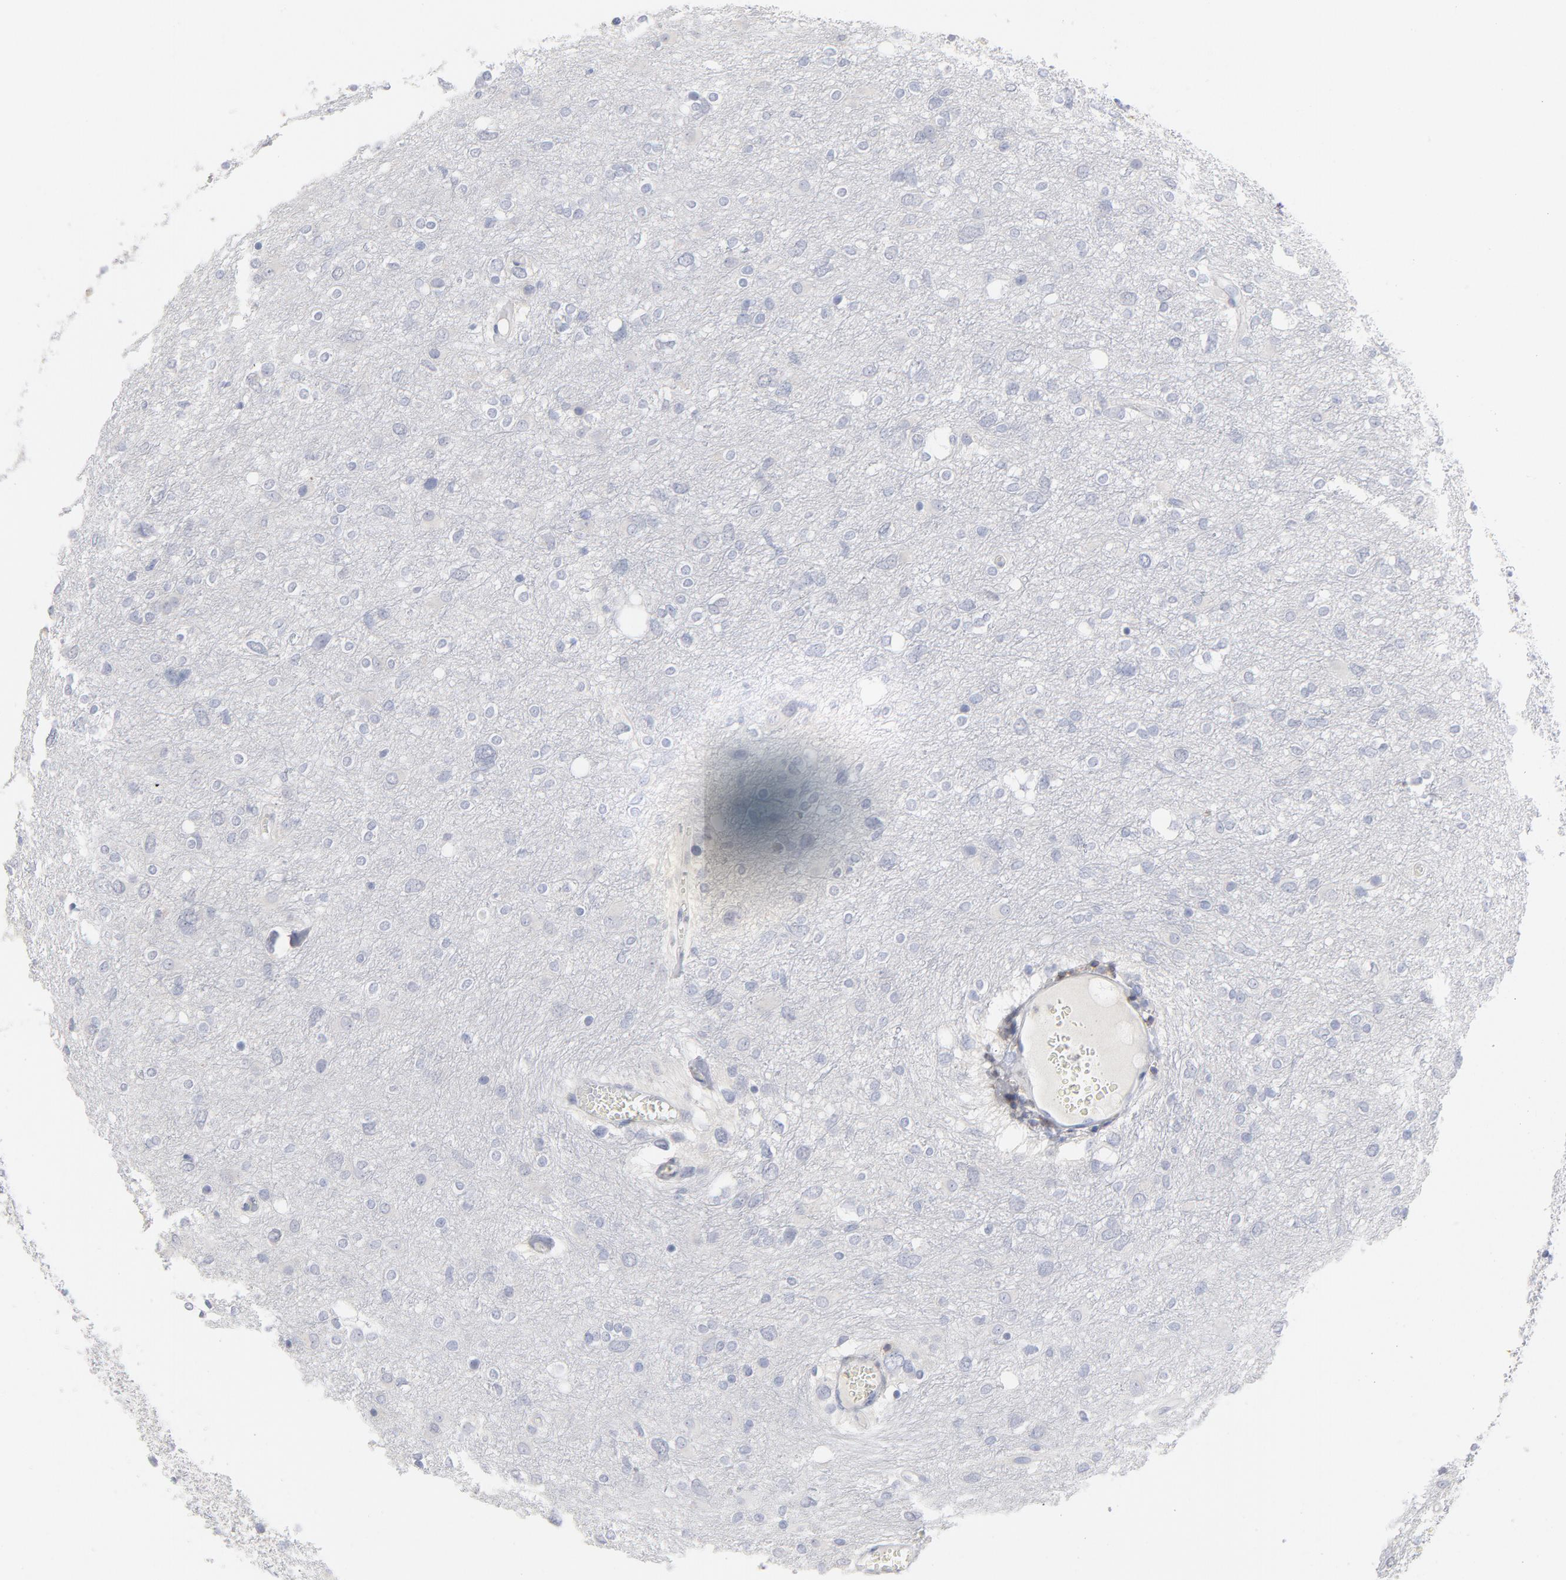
{"staining": {"intensity": "negative", "quantity": "none", "location": "none"}, "tissue": "glioma", "cell_type": "Tumor cells", "image_type": "cancer", "snomed": [{"axis": "morphology", "description": "Glioma, malignant, High grade"}, {"axis": "topography", "description": "Brain"}], "caption": "There is no significant expression in tumor cells of malignant glioma (high-grade). (Immunohistochemistry, brightfield microscopy, high magnification).", "gene": "P2RY8", "patient": {"sex": "female", "age": 59}}